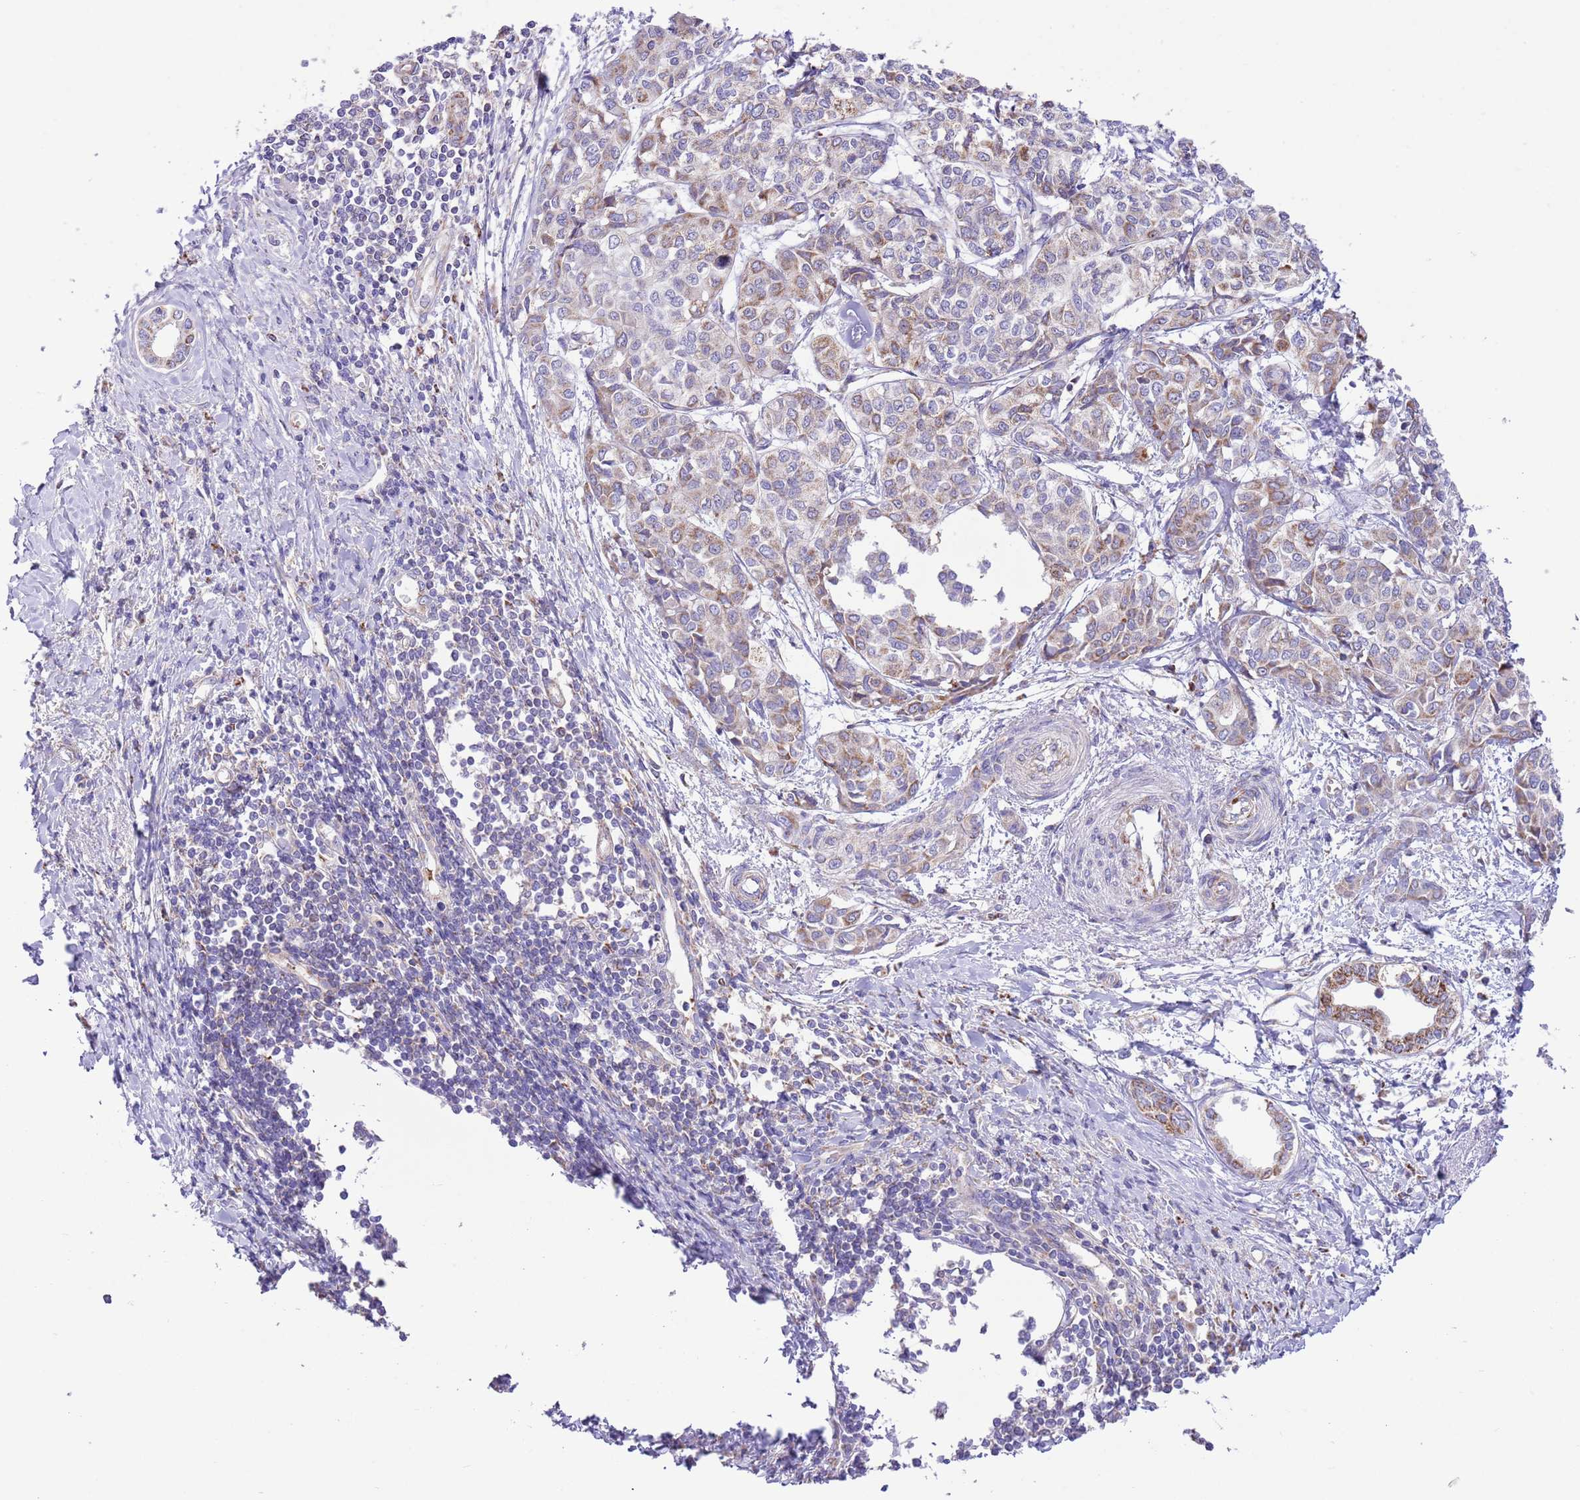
{"staining": {"intensity": "weak", "quantity": "25%-75%", "location": "cytoplasmic/membranous"}, "tissue": "liver cancer", "cell_type": "Tumor cells", "image_type": "cancer", "snomed": [{"axis": "morphology", "description": "Cholangiocarcinoma"}, {"axis": "topography", "description": "Liver"}], "caption": "Immunohistochemical staining of liver cholangiocarcinoma displays low levels of weak cytoplasmic/membranous expression in about 25%-75% of tumor cells.", "gene": "SS18L2", "patient": {"sex": "female", "age": 77}}